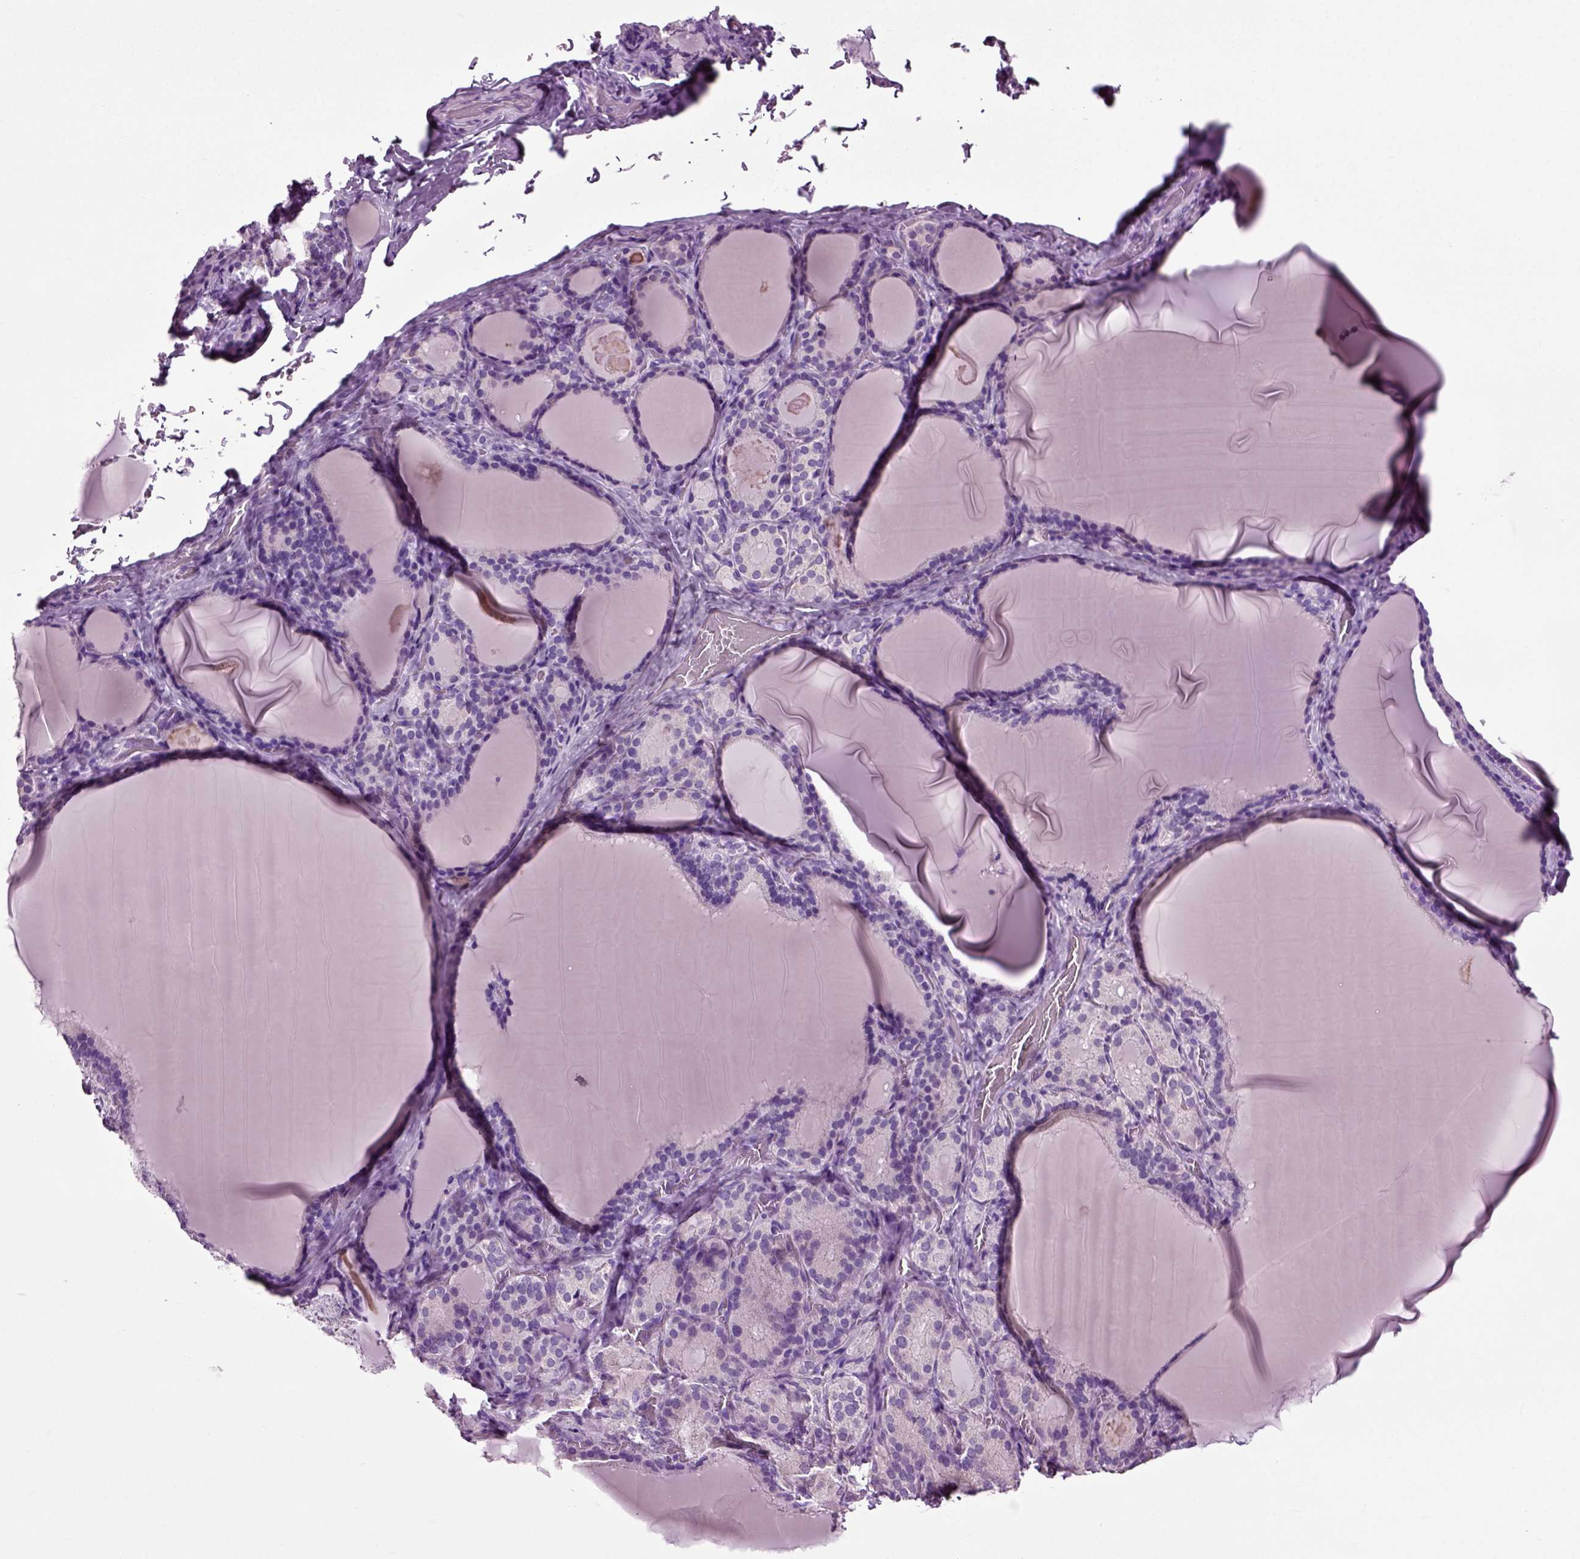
{"staining": {"intensity": "negative", "quantity": "none", "location": "none"}, "tissue": "thyroid gland", "cell_type": "Glandular cells", "image_type": "normal", "snomed": [{"axis": "morphology", "description": "Normal tissue, NOS"}, {"axis": "morphology", "description": "Hyperplasia, NOS"}, {"axis": "topography", "description": "Thyroid gland"}], "caption": "Glandular cells show no significant protein expression in unremarkable thyroid gland. (DAB (3,3'-diaminobenzidine) immunohistochemistry (IHC) visualized using brightfield microscopy, high magnification).", "gene": "DNAH10", "patient": {"sex": "female", "age": 27}}